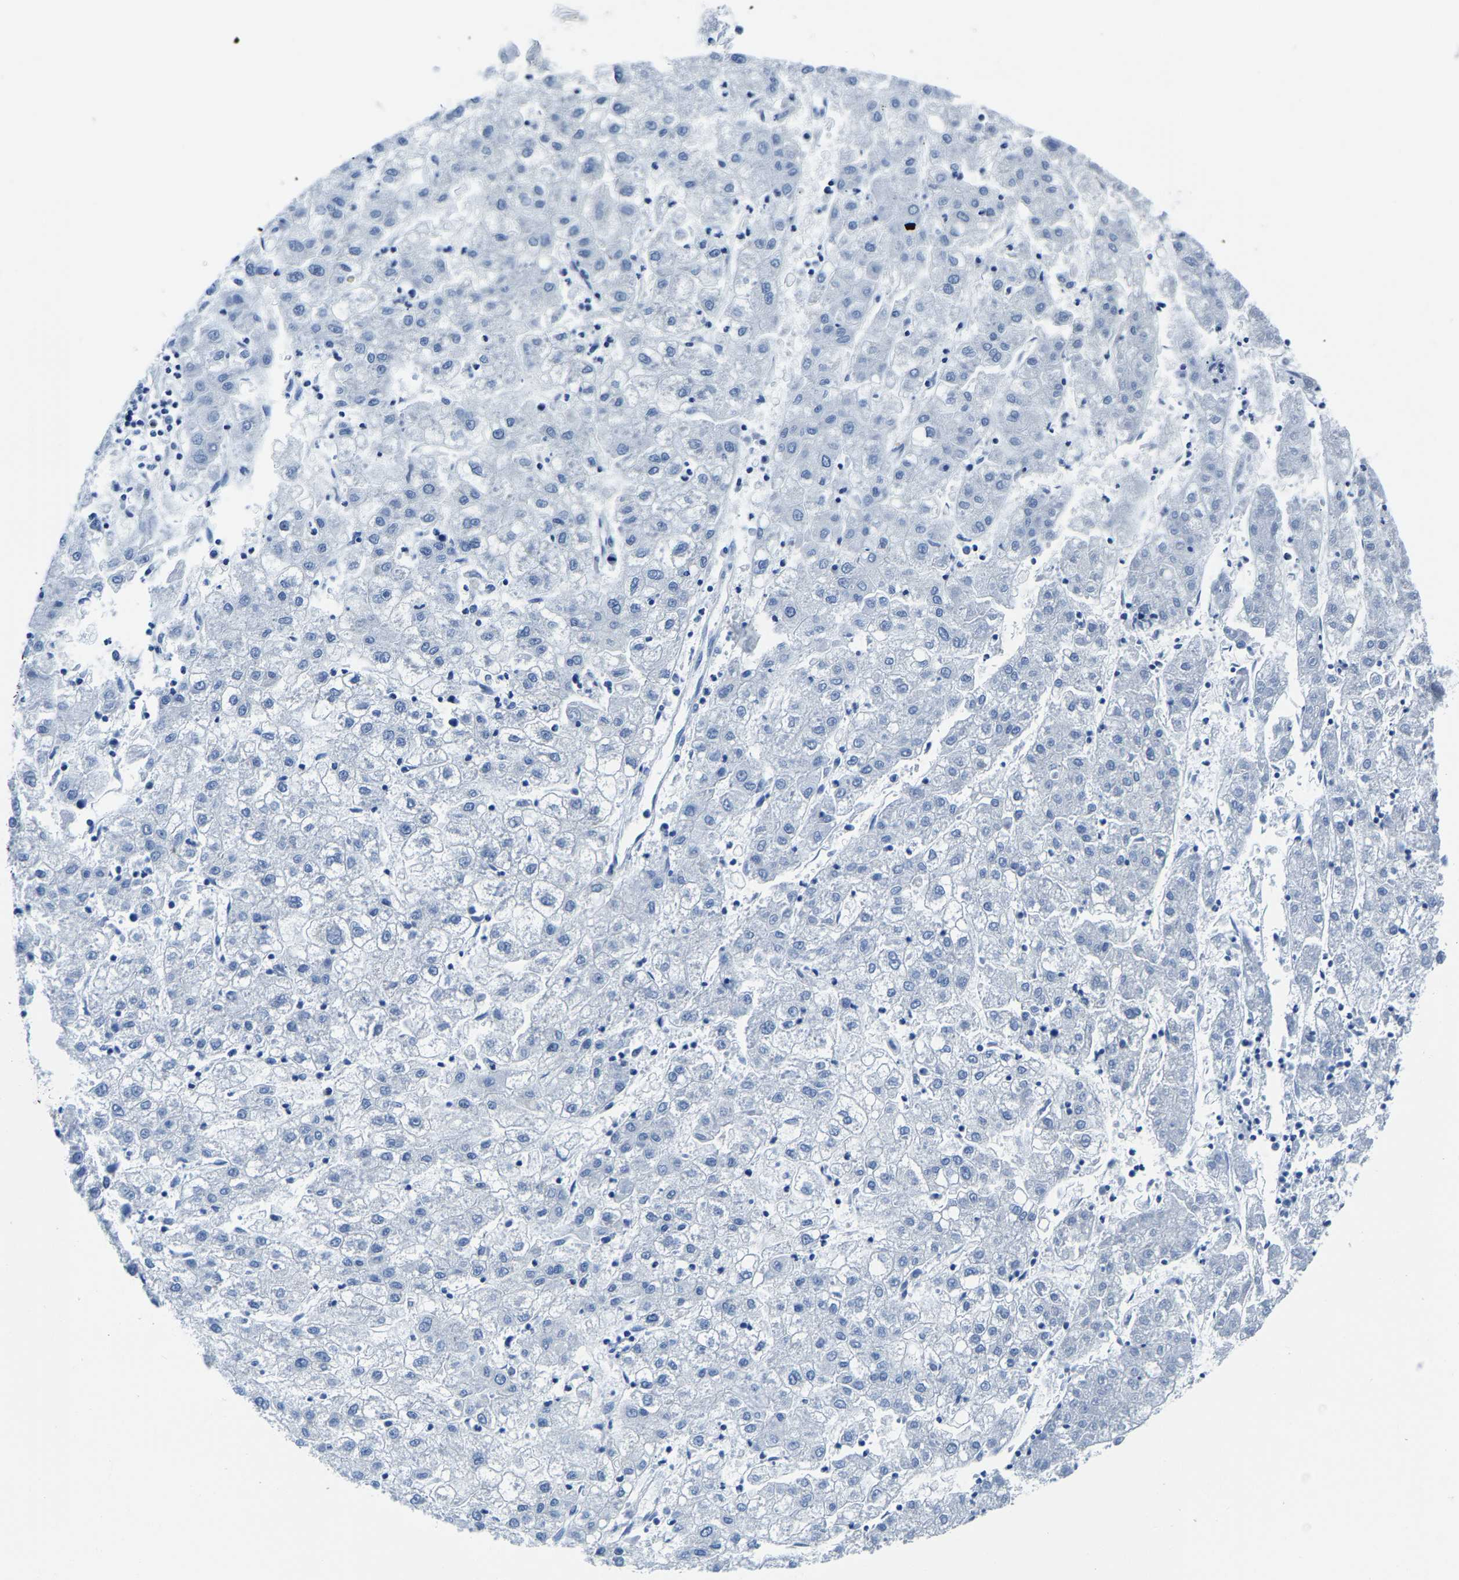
{"staining": {"intensity": "negative", "quantity": "none", "location": "none"}, "tissue": "liver cancer", "cell_type": "Tumor cells", "image_type": "cancer", "snomed": [{"axis": "morphology", "description": "Carcinoma, Hepatocellular, NOS"}, {"axis": "topography", "description": "Liver"}], "caption": "IHC micrograph of neoplastic tissue: human hepatocellular carcinoma (liver) stained with DAB (3,3'-diaminobenzidine) exhibits no significant protein positivity in tumor cells. (DAB (3,3'-diaminobenzidine) IHC with hematoxylin counter stain).", "gene": "SSH3", "patient": {"sex": "male", "age": 72}}